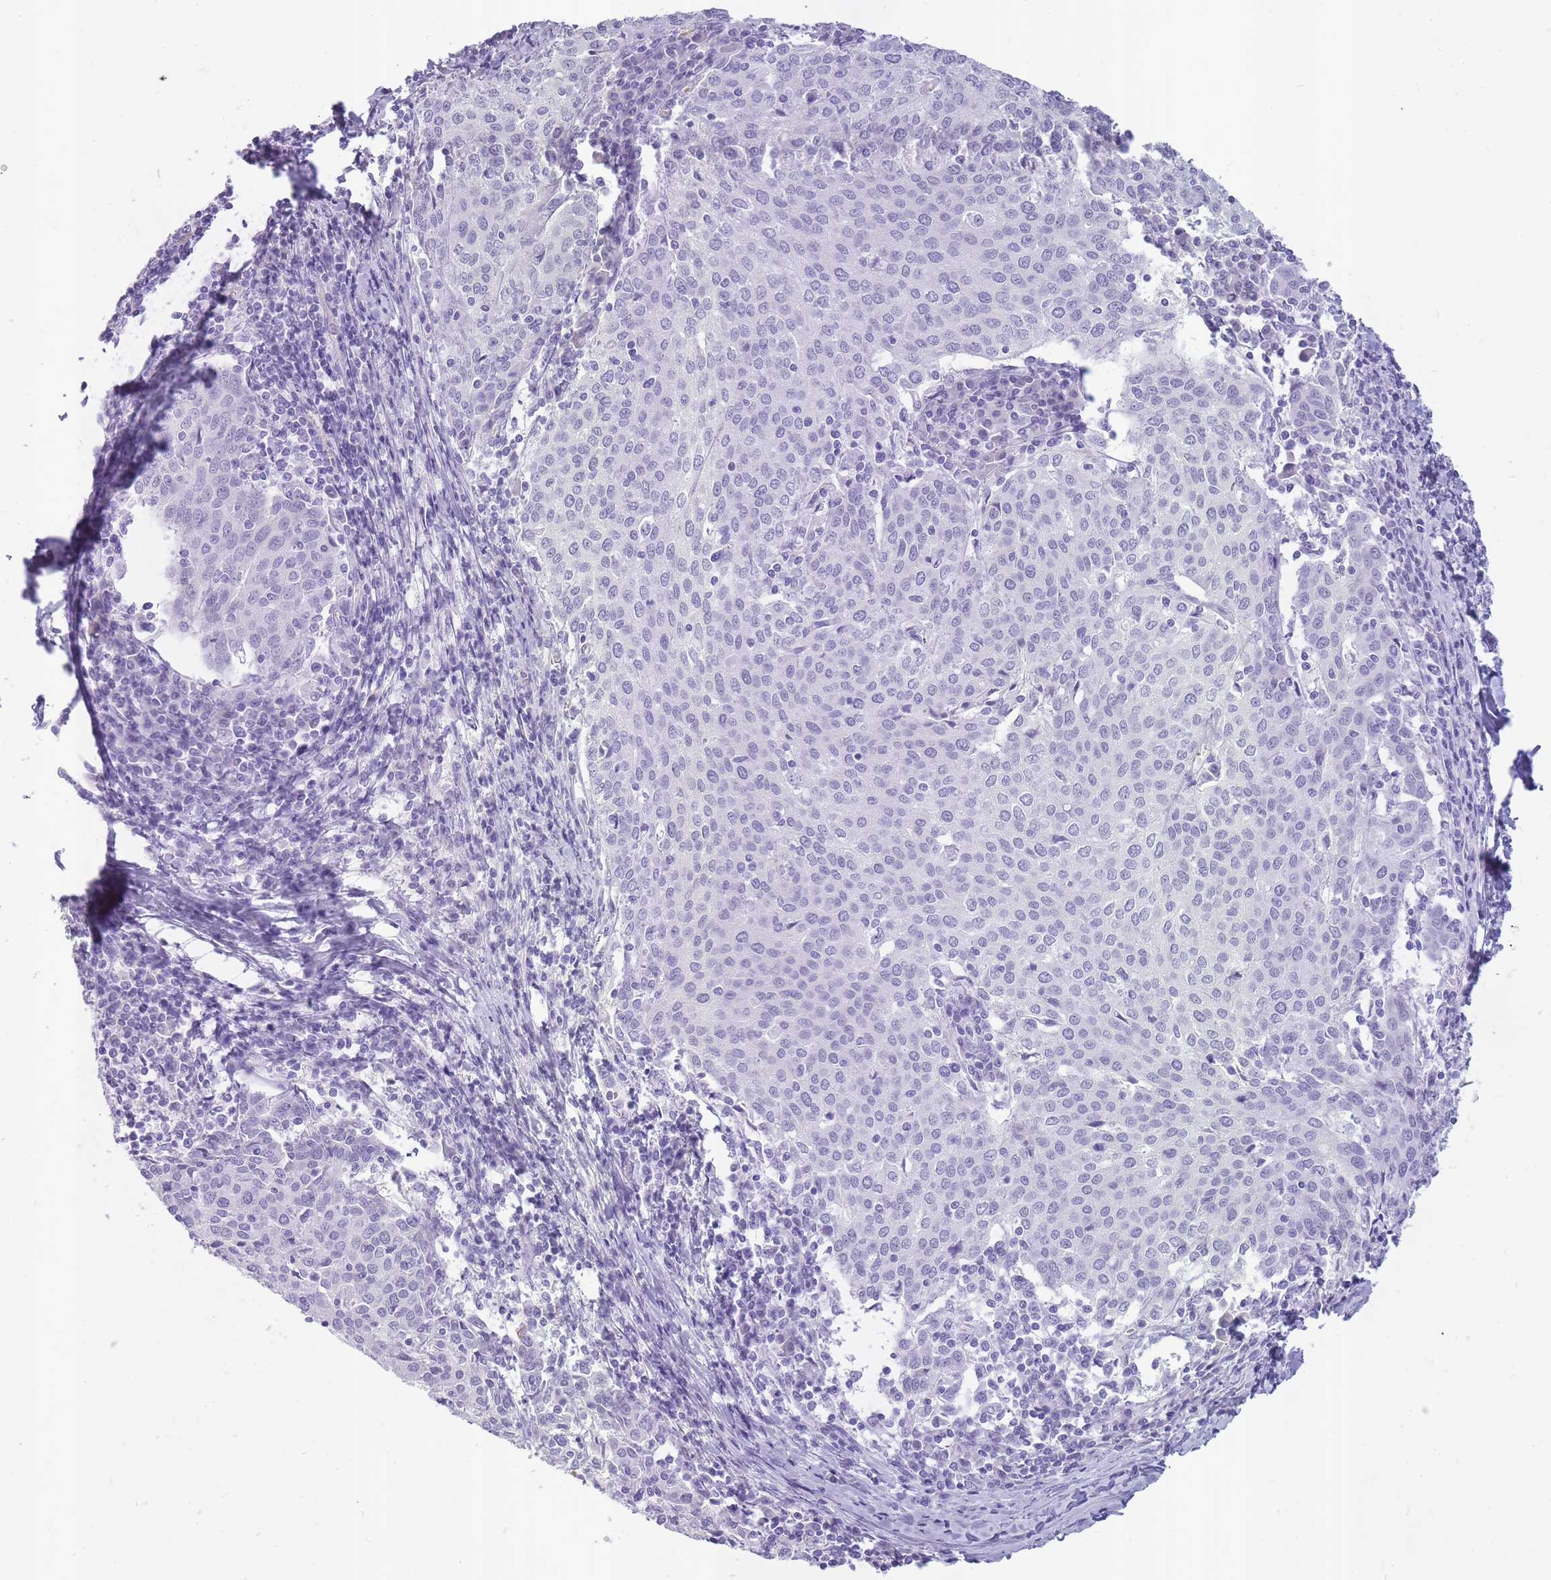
{"staining": {"intensity": "negative", "quantity": "none", "location": "none"}, "tissue": "cervical cancer", "cell_type": "Tumor cells", "image_type": "cancer", "snomed": [{"axis": "morphology", "description": "Squamous cell carcinoma, NOS"}, {"axis": "topography", "description": "Cervix"}], "caption": "Immunohistochemical staining of human cervical squamous cell carcinoma displays no significant positivity in tumor cells. Nuclei are stained in blue.", "gene": "INS", "patient": {"sex": "female", "age": 46}}